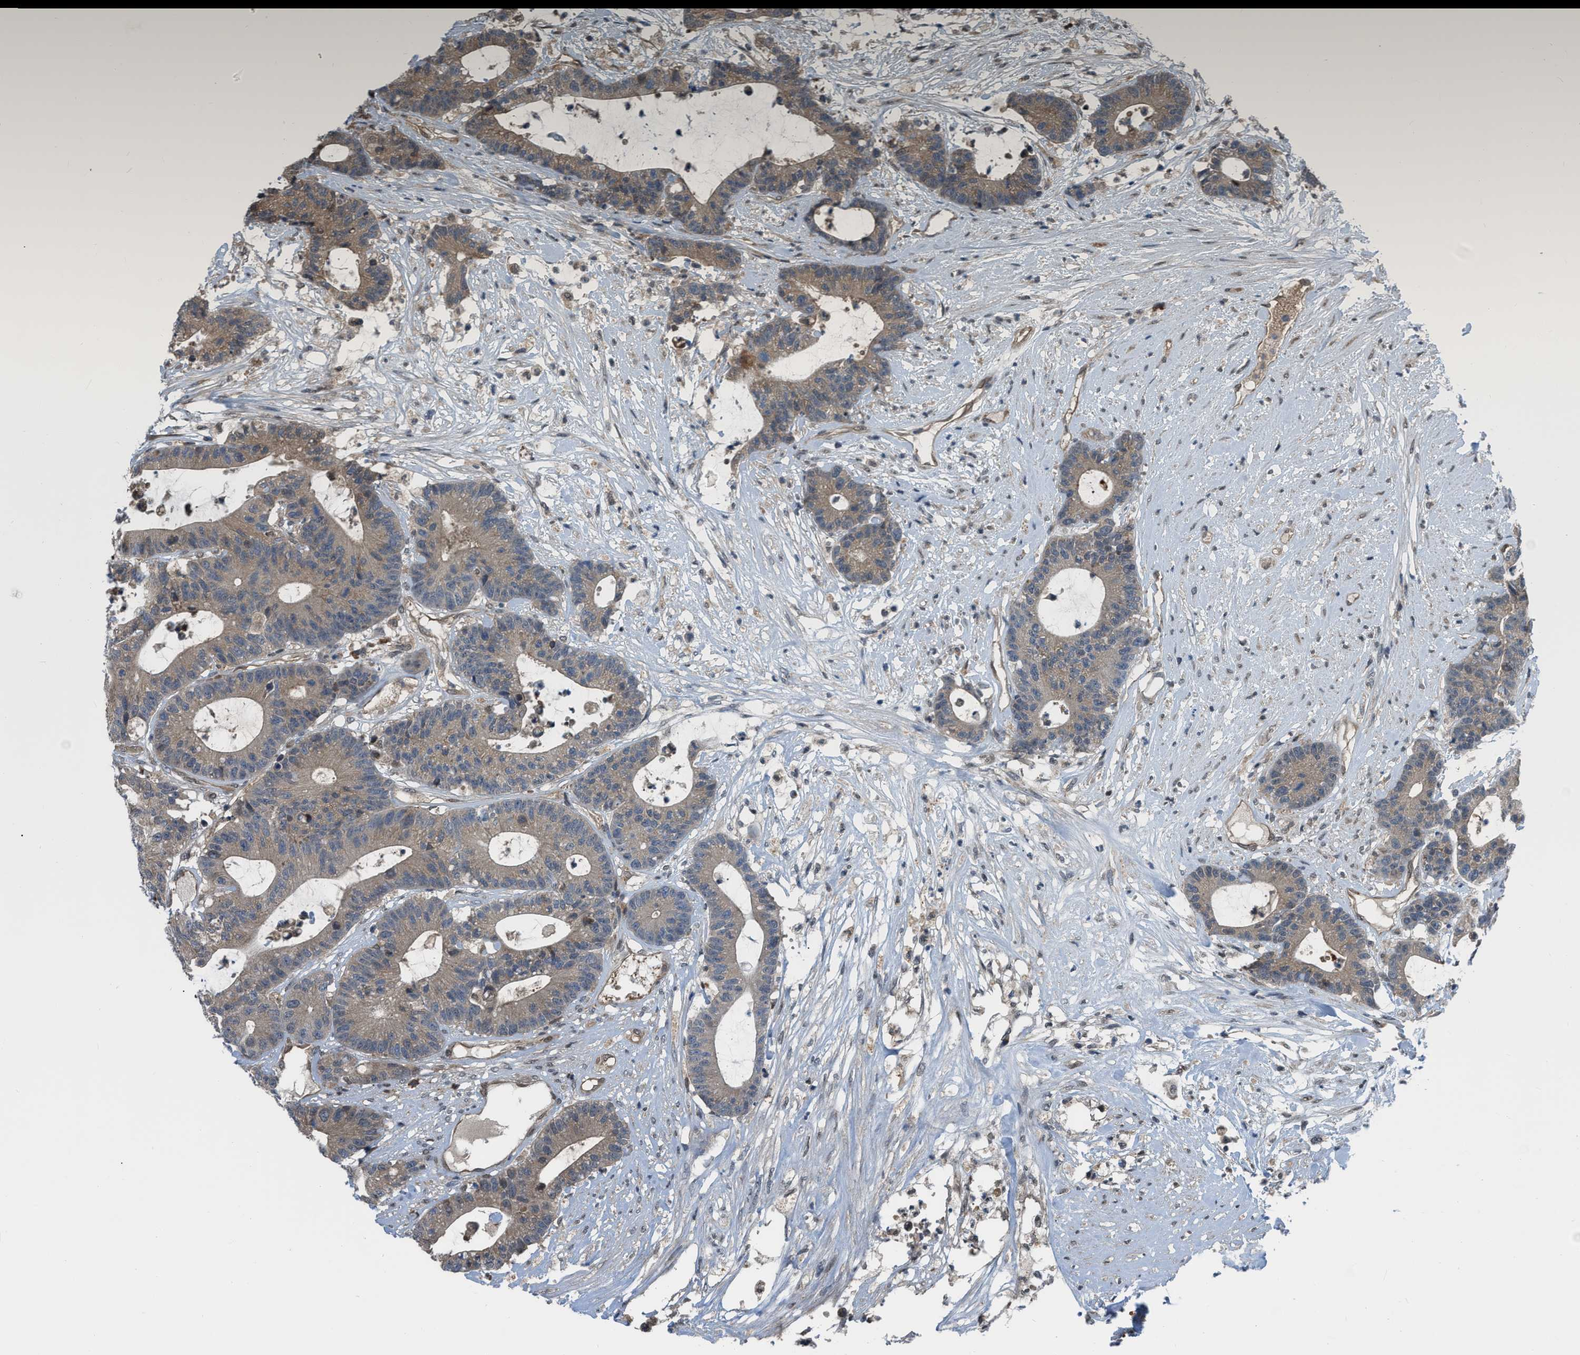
{"staining": {"intensity": "weak", "quantity": ">75%", "location": "cytoplasmic/membranous"}, "tissue": "colorectal cancer", "cell_type": "Tumor cells", "image_type": "cancer", "snomed": [{"axis": "morphology", "description": "Adenocarcinoma, NOS"}, {"axis": "topography", "description": "Colon"}], "caption": "High-power microscopy captured an immunohistochemistry histopathology image of adenocarcinoma (colorectal), revealing weak cytoplasmic/membranous positivity in about >75% of tumor cells. (IHC, brightfield microscopy, high magnification).", "gene": "BCL7C", "patient": {"sex": "female", "age": 84}}